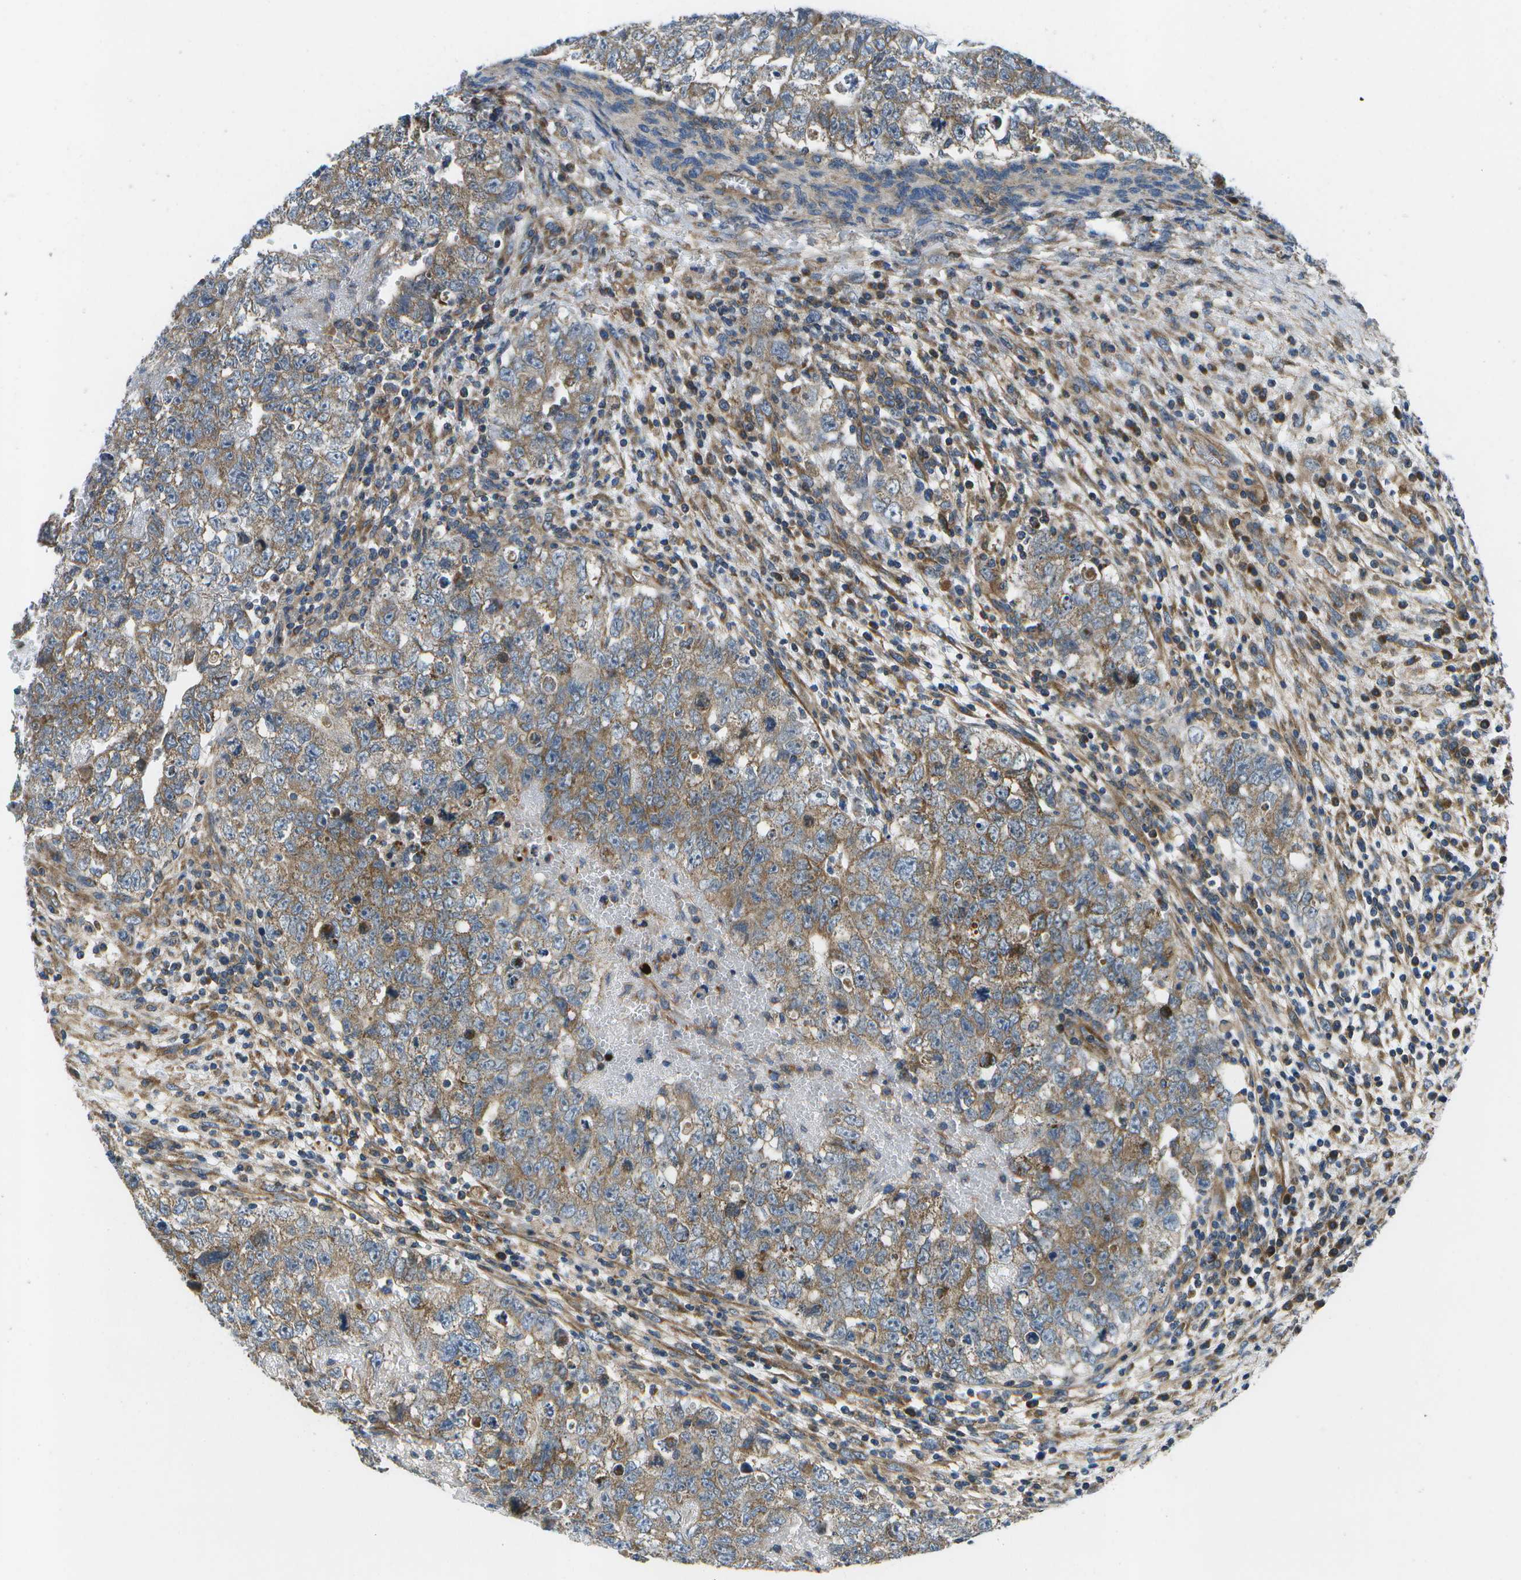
{"staining": {"intensity": "weak", "quantity": ">75%", "location": "cytoplasmic/membranous"}, "tissue": "testis cancer", "cell_type": "Tumor cells", "image_type": "cancer", "snomed": [{"axis": "morphology", "description": "Seminoma, NOS"}, {"axis": "morphology", "description": "Carcinoma, Embryonal, NOS"}, {"axis": "topography", "description": "Testis"}], "caption": "Testis cancer (seminoma) stained for a protein (brown) demonstrates weak cytoplasmic/membranous positive positivity in approximately >75% of tumor cells.", "gene": "MVK", "patient": {"sex": "male", "age": 38}}